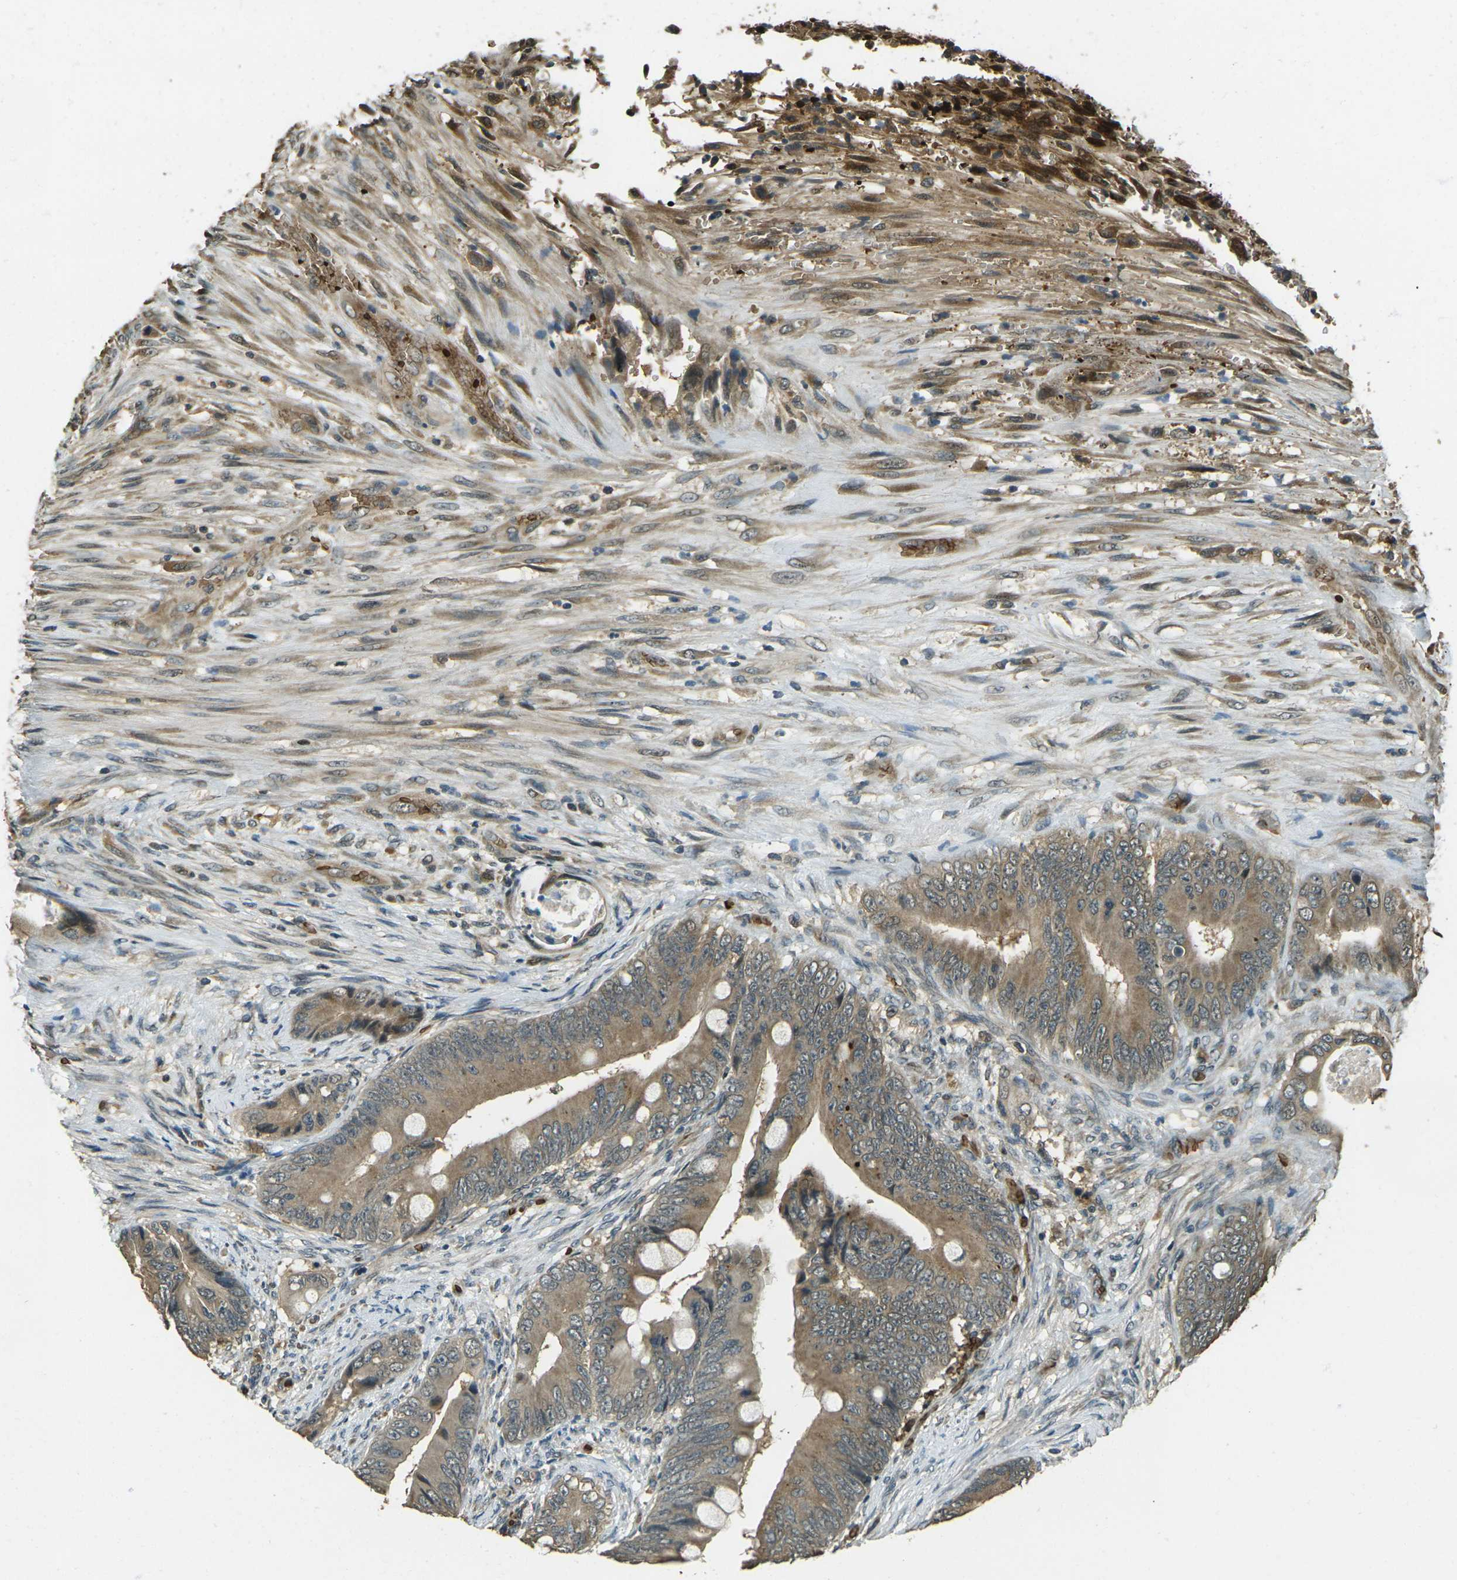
{"staining": {"intensity": "moderate", "quantity": ">75%", "location": "cytoplasmic/membranous"}, "tissue": "colorectal cancer", "cell_type": "Tumor cells", "image_type": "cancer", "snomed": [{"axis": "morphology", "description": "Adenocarcinoma, NOS"}, {"axis": "topography", "description": "Rectum"}], "caption": "DAB immunohistochemical staining of human colorectal cancer (adenocarcinoma) demonstrates moderate cytoplasmic/membranous protein positivity in approximately >75% of tumor cells. (Brightfield microscopy of DAB IHC at high magnification).", "gene": "TOR1A", "patient": {"sex": "female", "age": 77}}